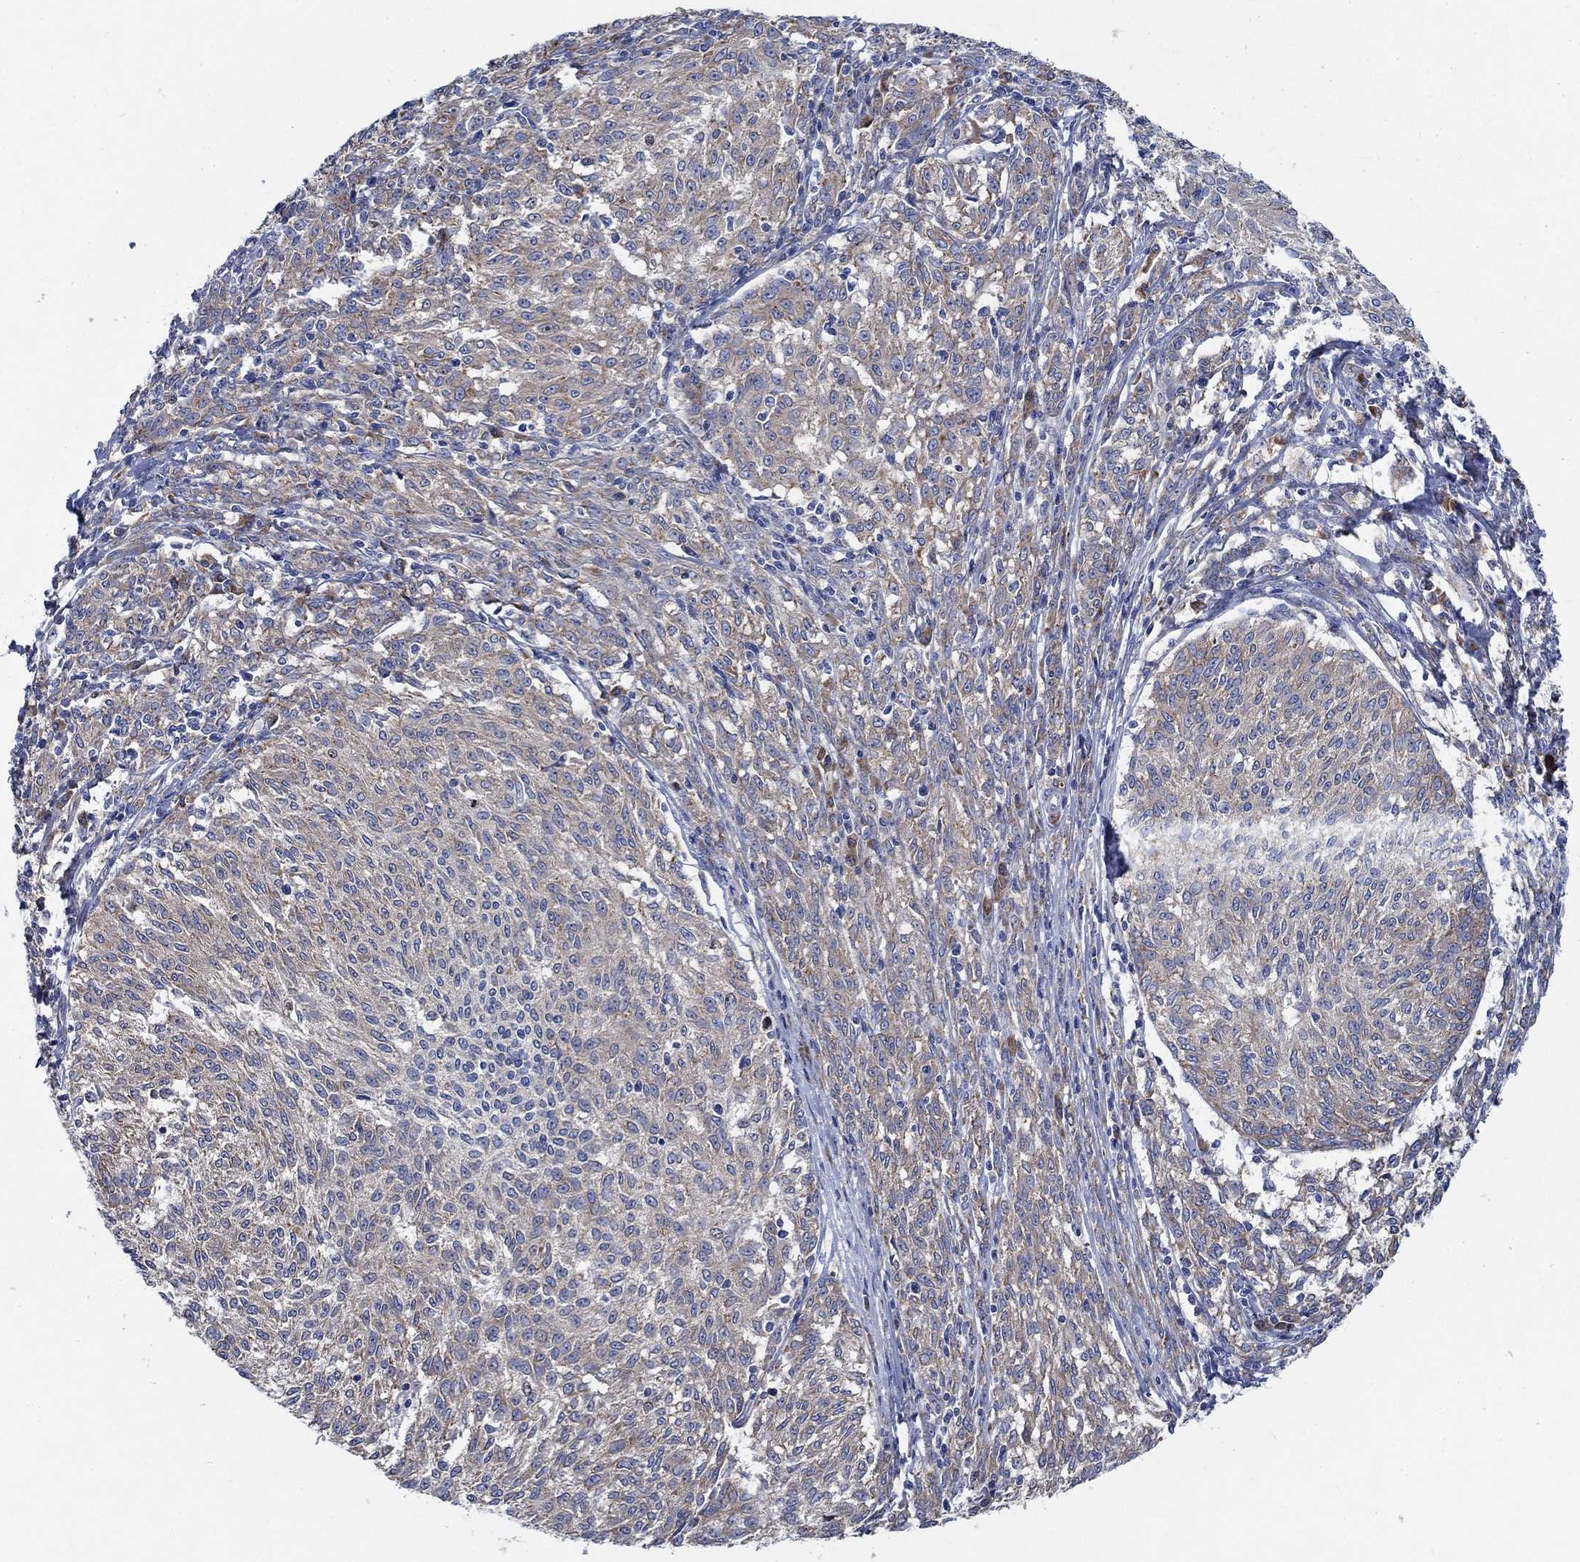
{"staining": {"intensity": "weak", "quantity": "25%-75%", "location": "cytoplasmic/membranous"}, "tissue": "melanoma", "cell_type": "Tumor cells", "image_type": "cancer", "snomed": [{"axis": "morphology", "description": "Malignant melanoma, NOS"}, {"axis": "topography", "description": "Skin"}], "caption": "Human malignant melanoma stained for a protein (brown) demonstrates weak cytoplasmic/membranous positive expression in about 25%-75% of tumor cells.", "gene": "MMP24", "patient": {"sex": "female", "age": 72}}